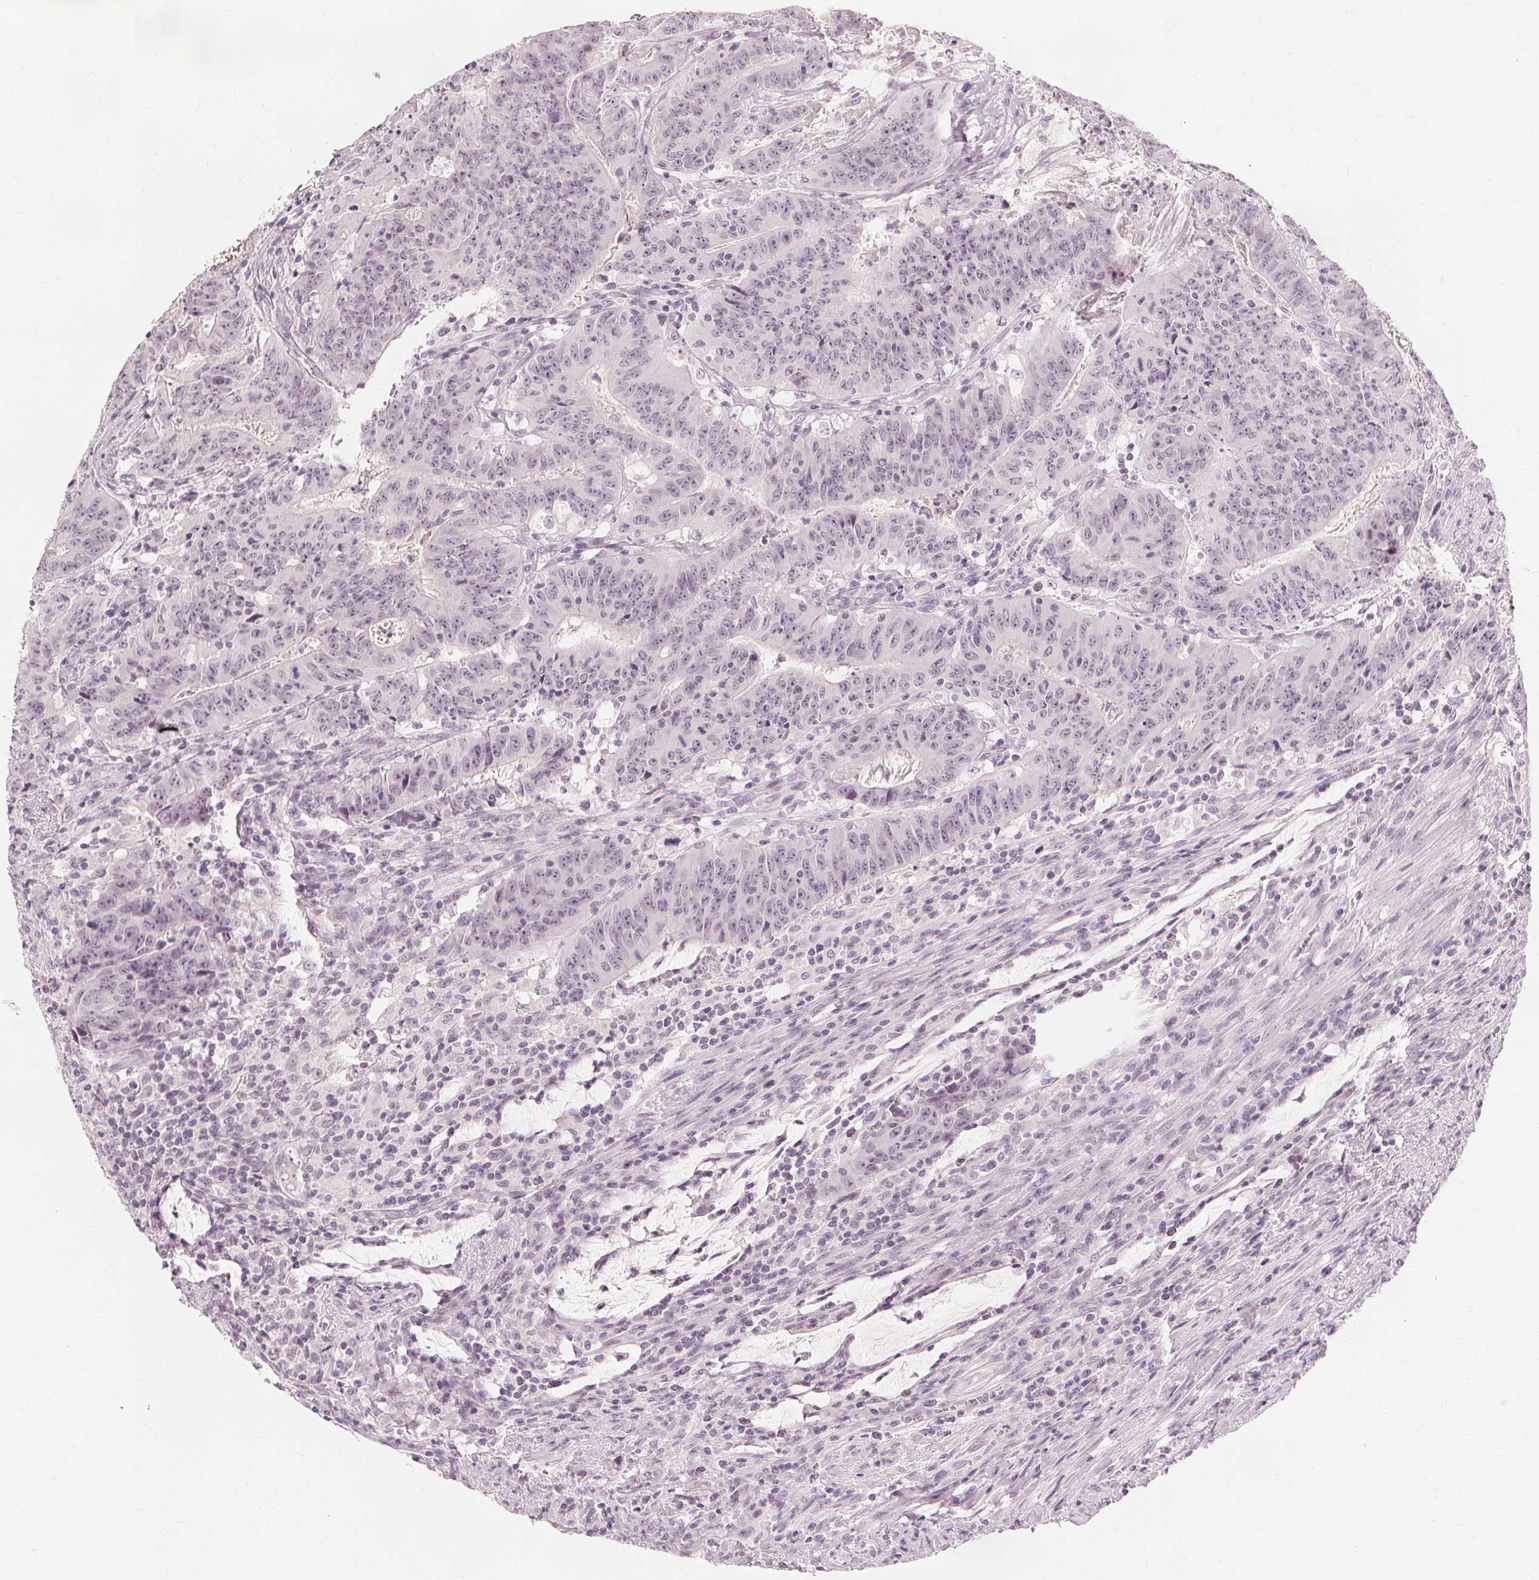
{"staining": {"intensity": "negative", "quantity": "none", "location": "none"}, "tissue": "colorectal cancer", "cell_type": "Tumor cells", "image_type": "cancer", "snomed": [{"axis": "morphology", "description": "Adenocarcinoma, NOS"}, {"axis": "topography", "description": "Colon"}], "caption": "High power microscopy micrograph of an immunohistochemistry image of adenocarcinoma (colorectal), revealing no significant staining in tumor cells.", "gene": "NXPE1", "patient": {"sex": "male", "age": 33}}